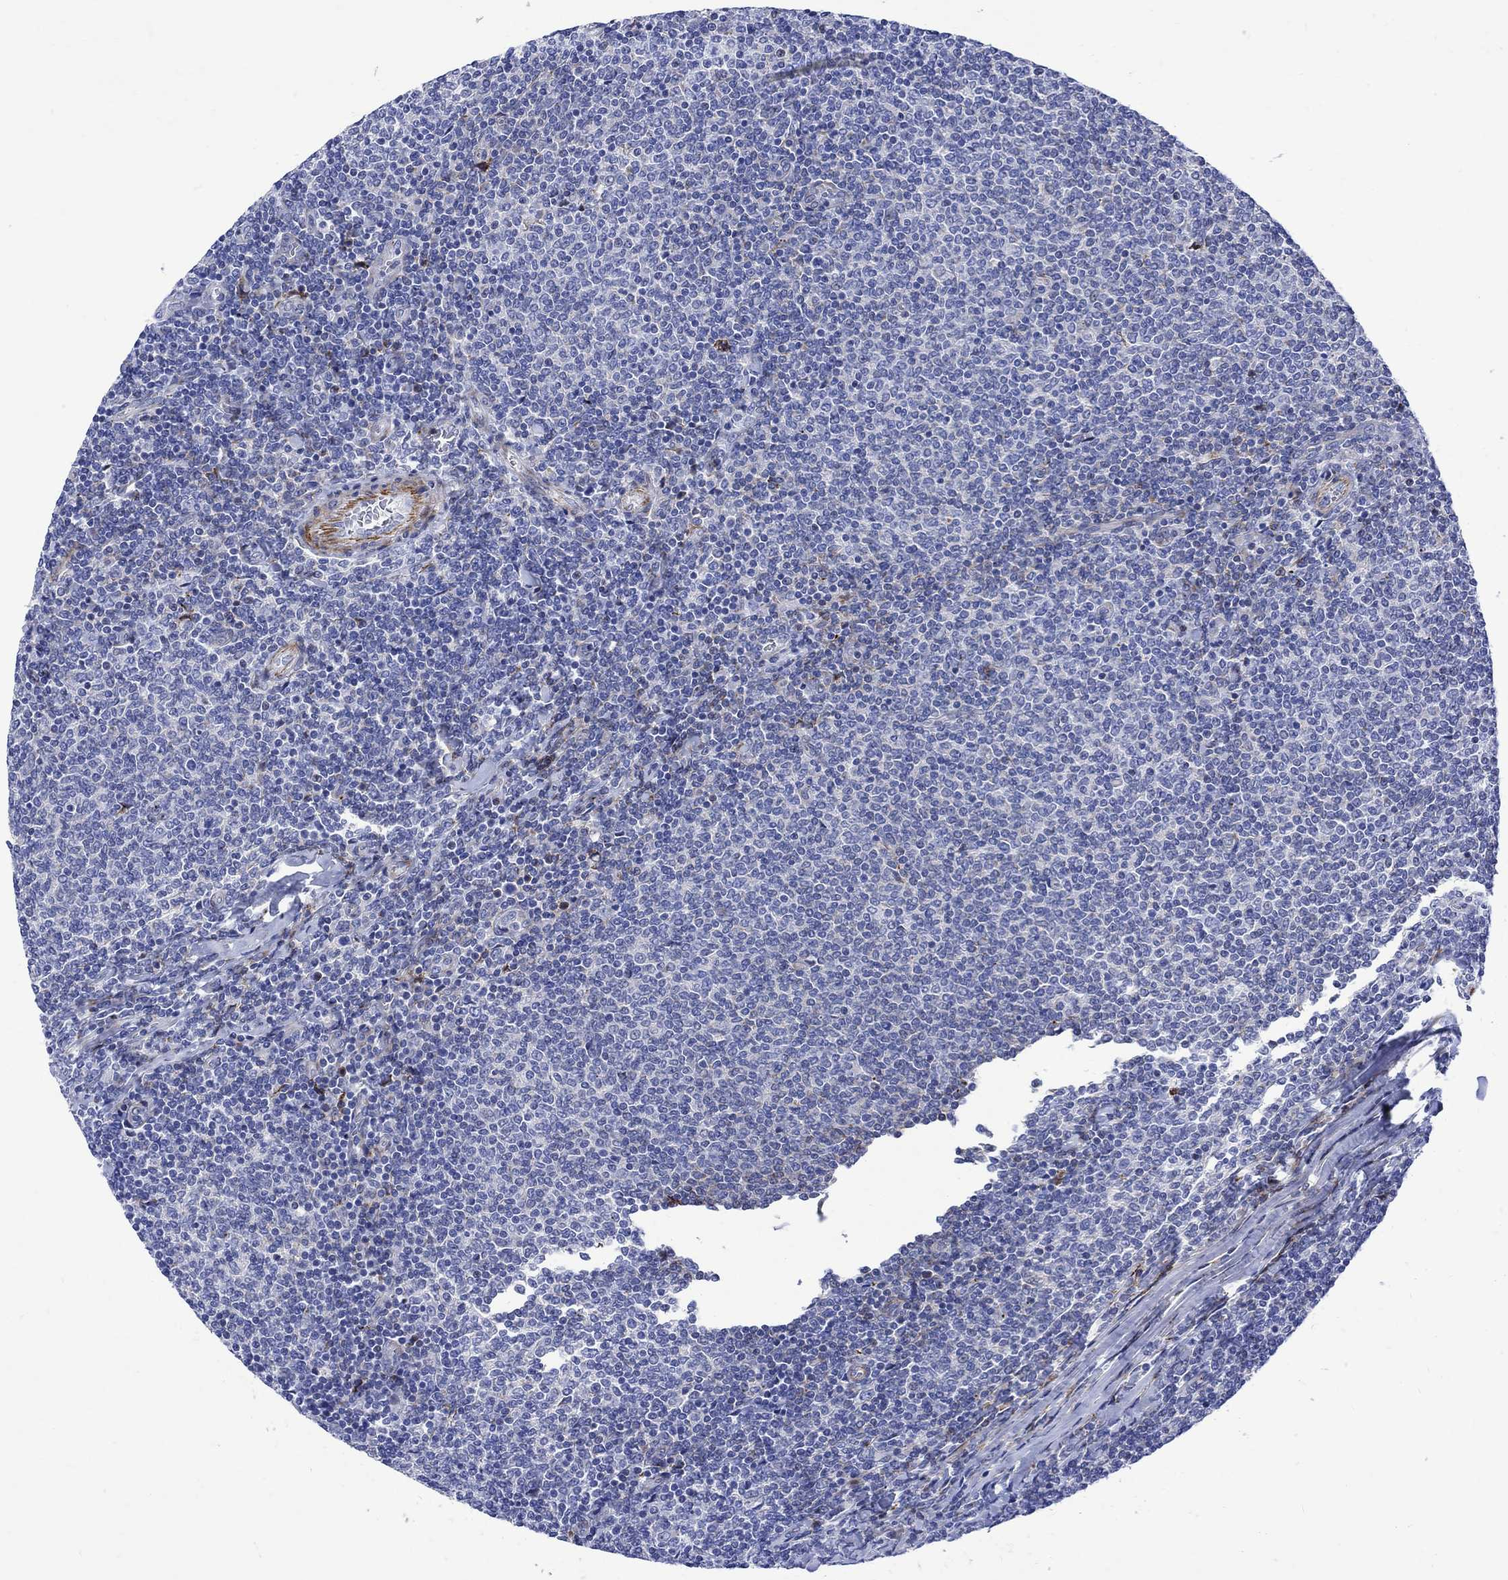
{"staining": {"intensity": "negative", "quantity": "none", "location": "none"}, "tissue": "lymphoma", "cell_type": "Tumor cells", "image_type": "cancer", "snomed": [{"axis": "morphology", "description": "Malignant lymphoma, non-Hodgkin's type, Low grade"}, {"axis": "topography", "description": "Lymph node"}], "caption": "Low-grade malignant lymphoma, non-Hodgkin's type was stained to show a protein in brown. There is no significant positivity in tumor cells.", "gene": "PARVB", "patient": {"sex": "male", "age": 52}}